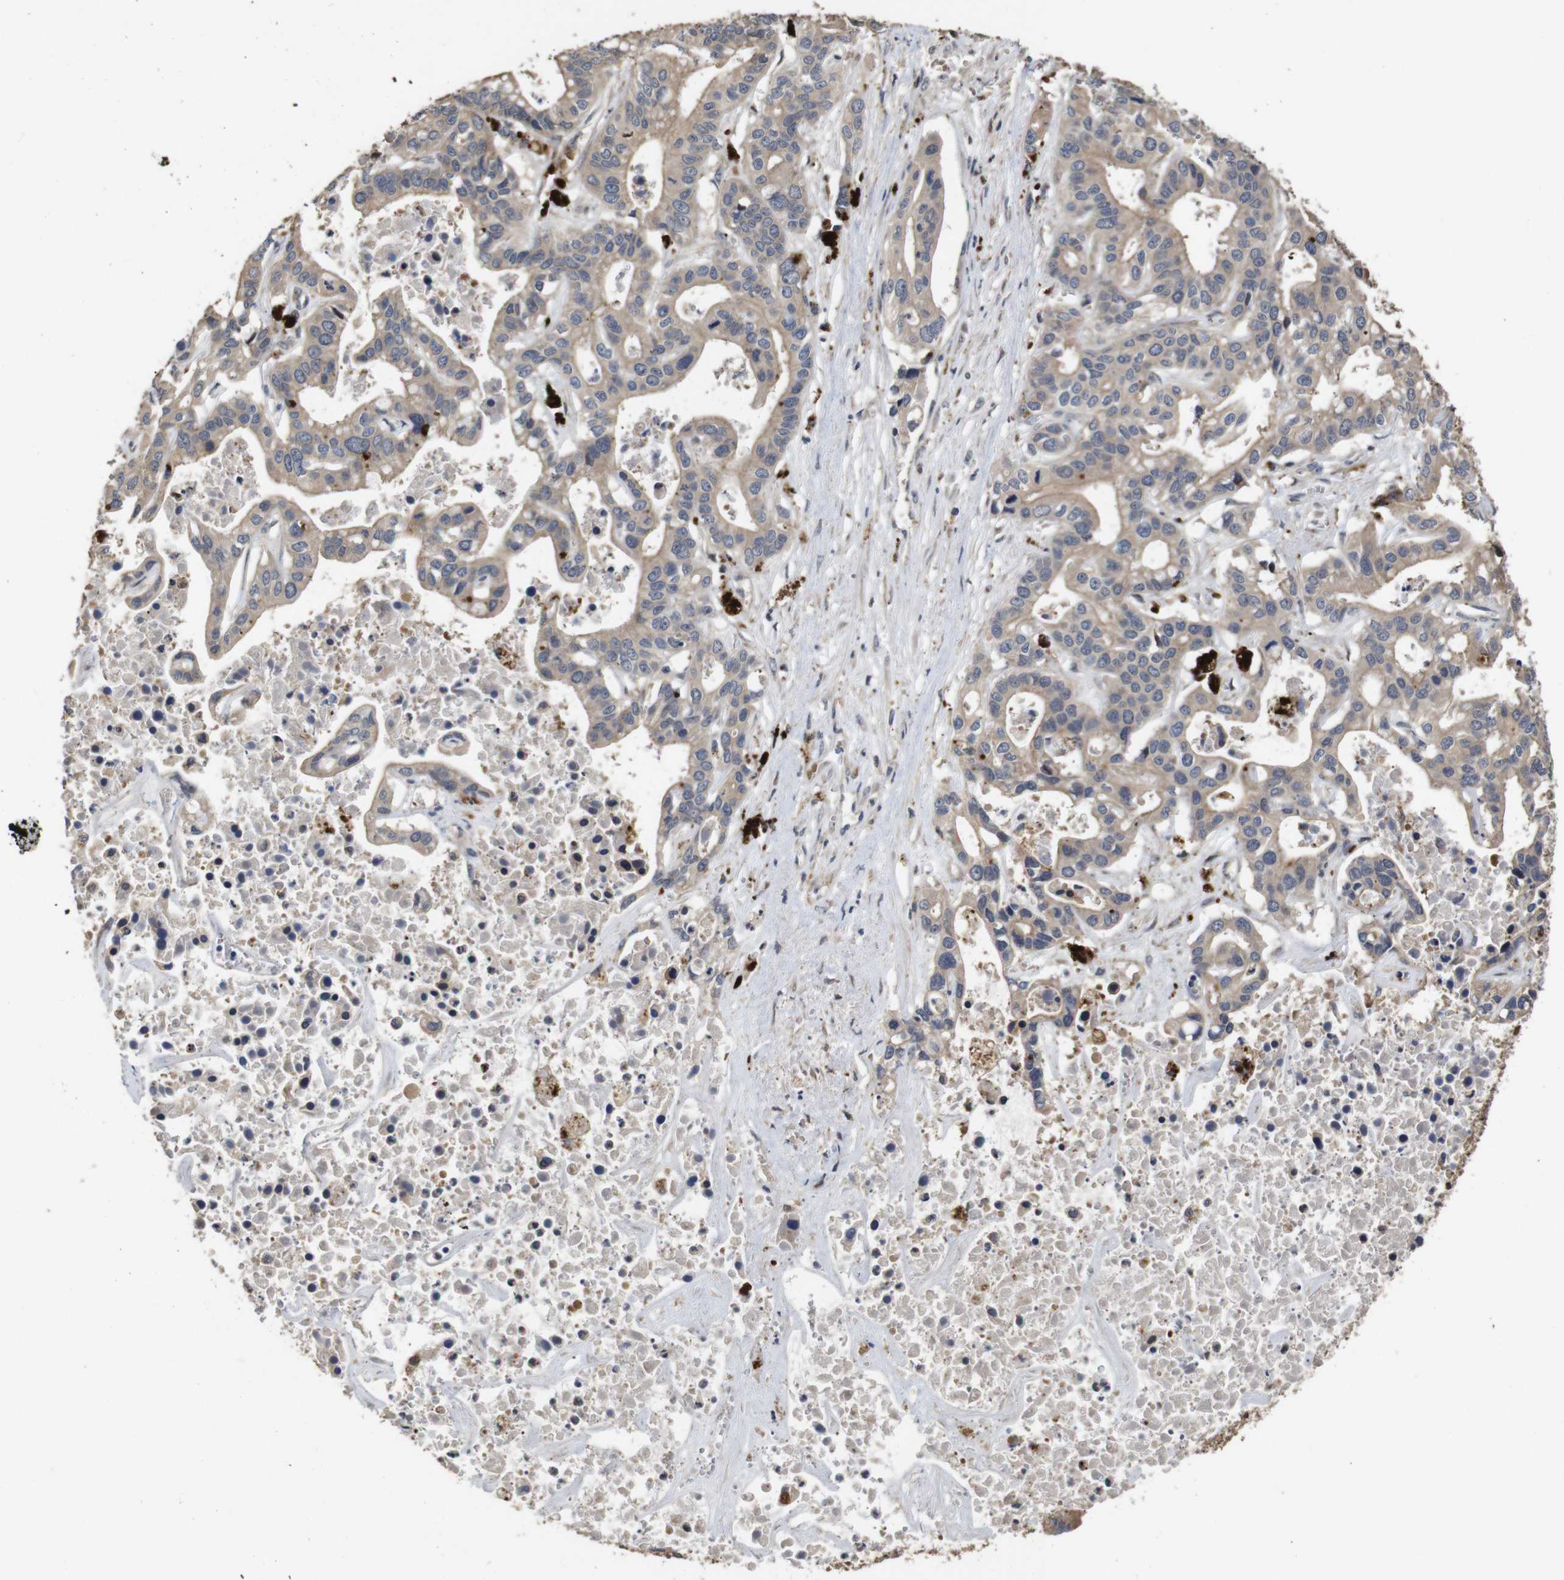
{"staining": {"intensity": "weak", "quantity": ">75%", "location": "cytoplasmic/membranous"}, "tissue": "liver cancer", "cell_type": "Tumor cells", "image_type": "cancer", "snomed": [{"axis": "morphology", "description": "Cholangiocarcinoma"}, {"axis": "topography", "description": "Liver"}], "caption": "A brown stain labels weak cytoplasmic/membranous expression of a protein in liver cancer (cholangiocarcinoma) tumor cells.", "gene": "PTPN14", "patient": {"sex": "female", "age": 65}}